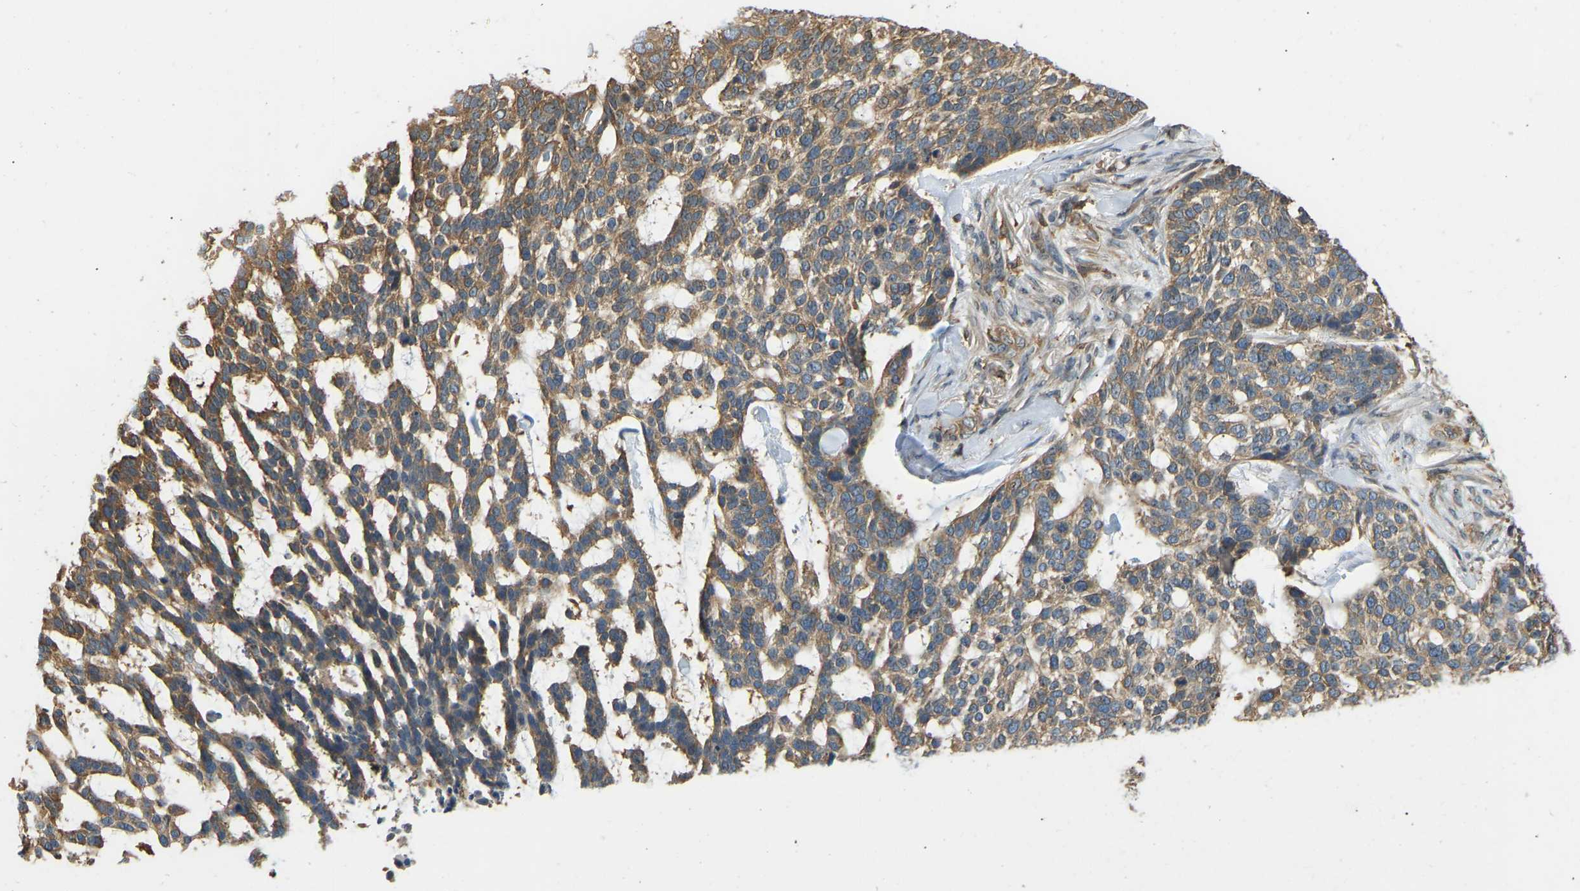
{"staining": {"intensity": "moderate", "quantity": ">75%", "location": "cytoplasmic/membranous"}, "tissue": "skin cancer", "cell_type": "Tumor cells", "image_type": "cancer", "snomed": [{"axis": "morphology", "description": "Basal cell carcinoma"}, {"axis": "topography", "description": "Skin"}], "caption": "Moderate cytoplasmic/membranous expression is seen in approximately >75% of tumor cells in skin basal cell carcinoma.", "gene": "OS9", "patient": {"sex": "female", "age": 64}}